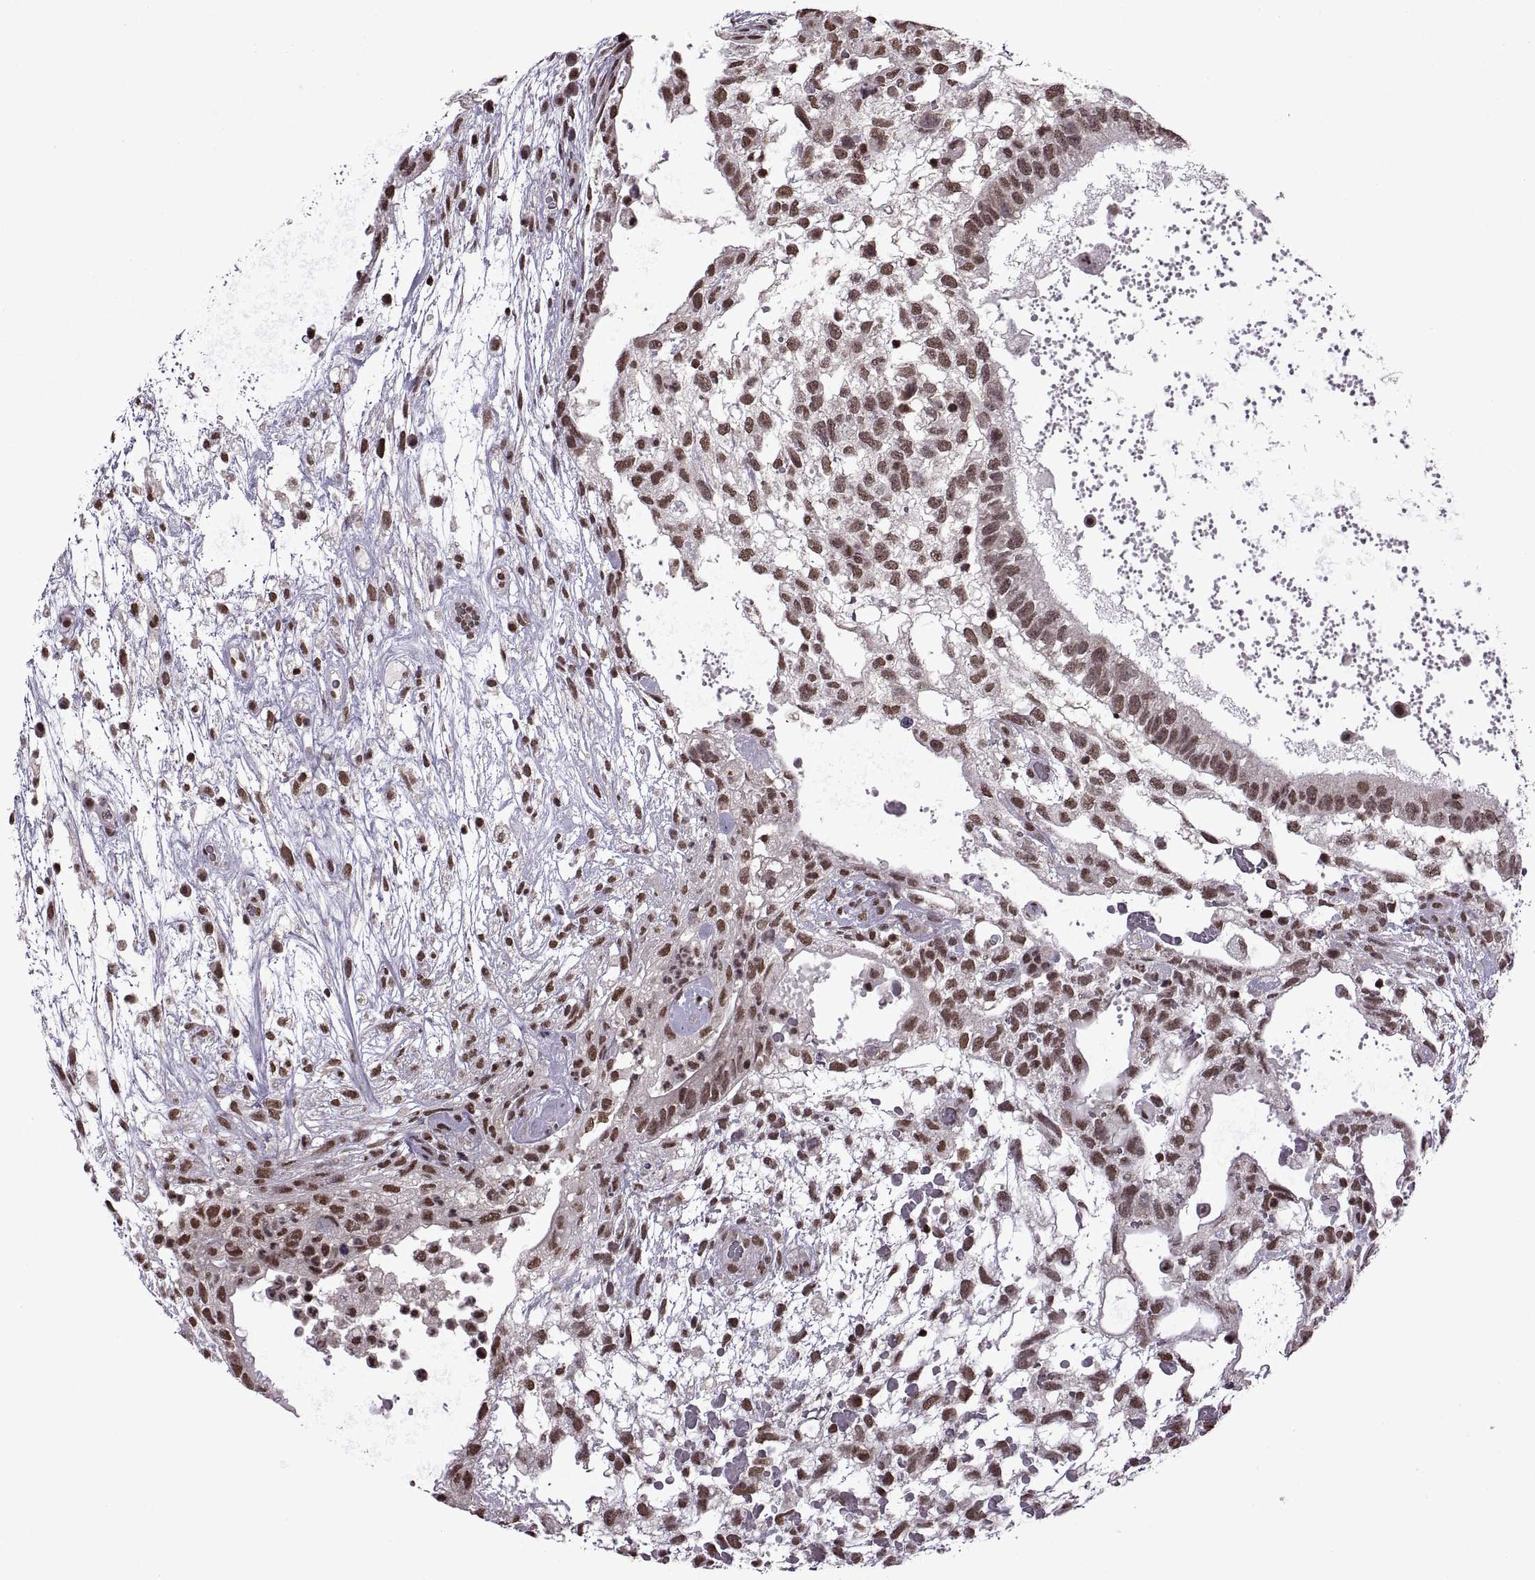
{"staining": {"intensity": "strong", "quantity": ">75%", "location": "nuclear"}, "tissue": "testis cancer", "cell_type": "Tumor cells", "image_type": "cancer", "snomed": [{"axis": "morphology", "description": "Normal tissue, NOS"}, {"axis": "morphology", "description": "Carcinoma, Embryonal, NOS"}, {"axis": "topography", "description": "Testis"}], "caption": "High-power microscopy captured an immunohistochemistry micrograph of testis cancer, revealing strong nuclear staining in about >75% of tumor cells.", "gene": "INTS3", "patient": {"sex": "male", "age": 32}}